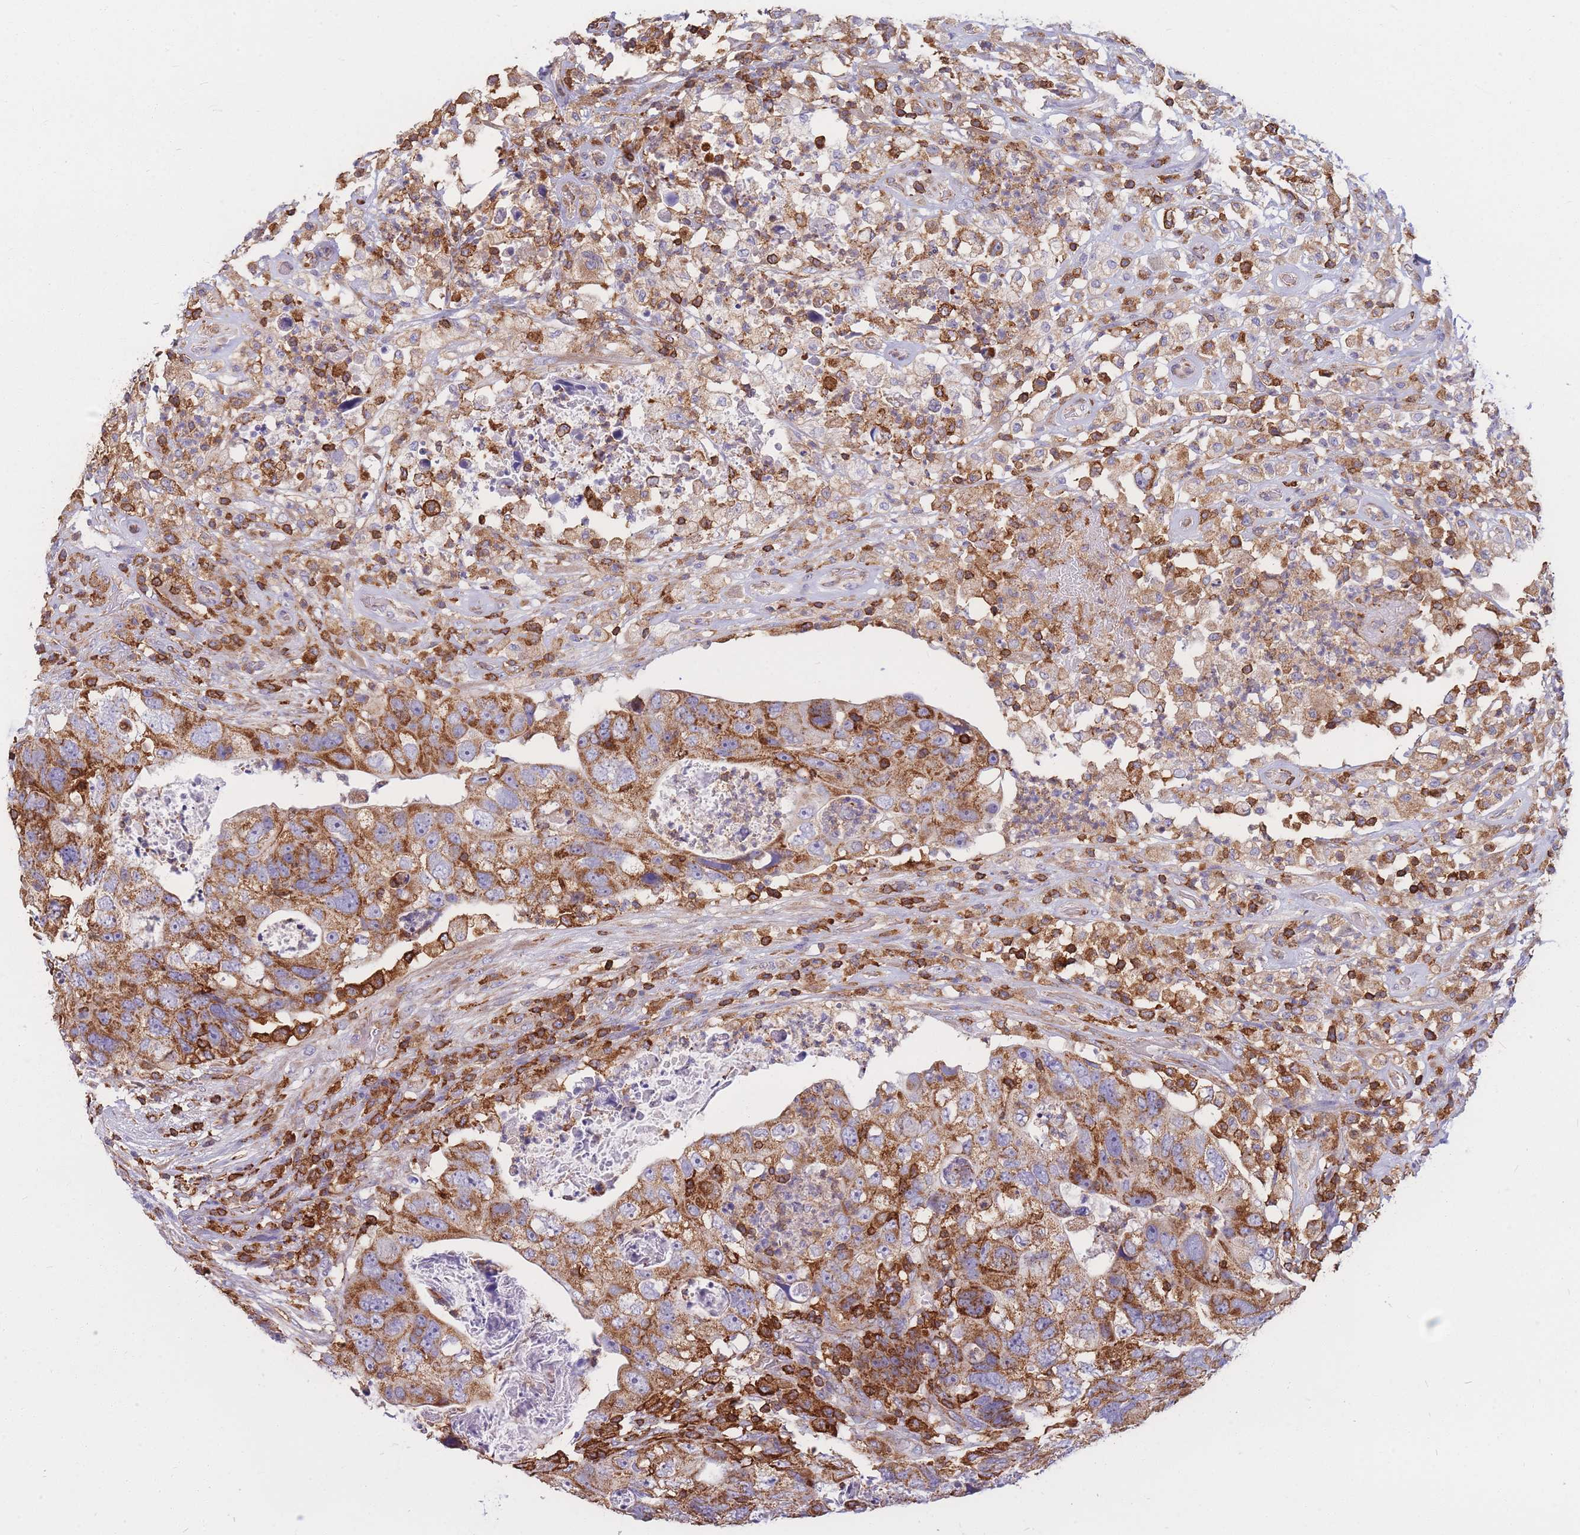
{"staining": {"intensity": "moderate", "quantity": ">75%", "location": "cytoplasmic/membranous"}, "tissue": "colorectal cancer", "cell_type": "Tumor cells", "image_type": "cancer", "snomed": [{"axis": "morphology", "description": "Adenocarcinoma, NOS"}, {"axis": "topography", "description": "Rectum"}], "caption": "A high-resolution photomicrograph shows IHC staining of colorectal cancer, which reveals moderate cytoplasmic/membranous positivity in approximately >75% of tumor cells. (IHC, brightfield microscopy, high magnification).", "gene": "MRPL54", "patient": {"sex": "male", "age": 59}}